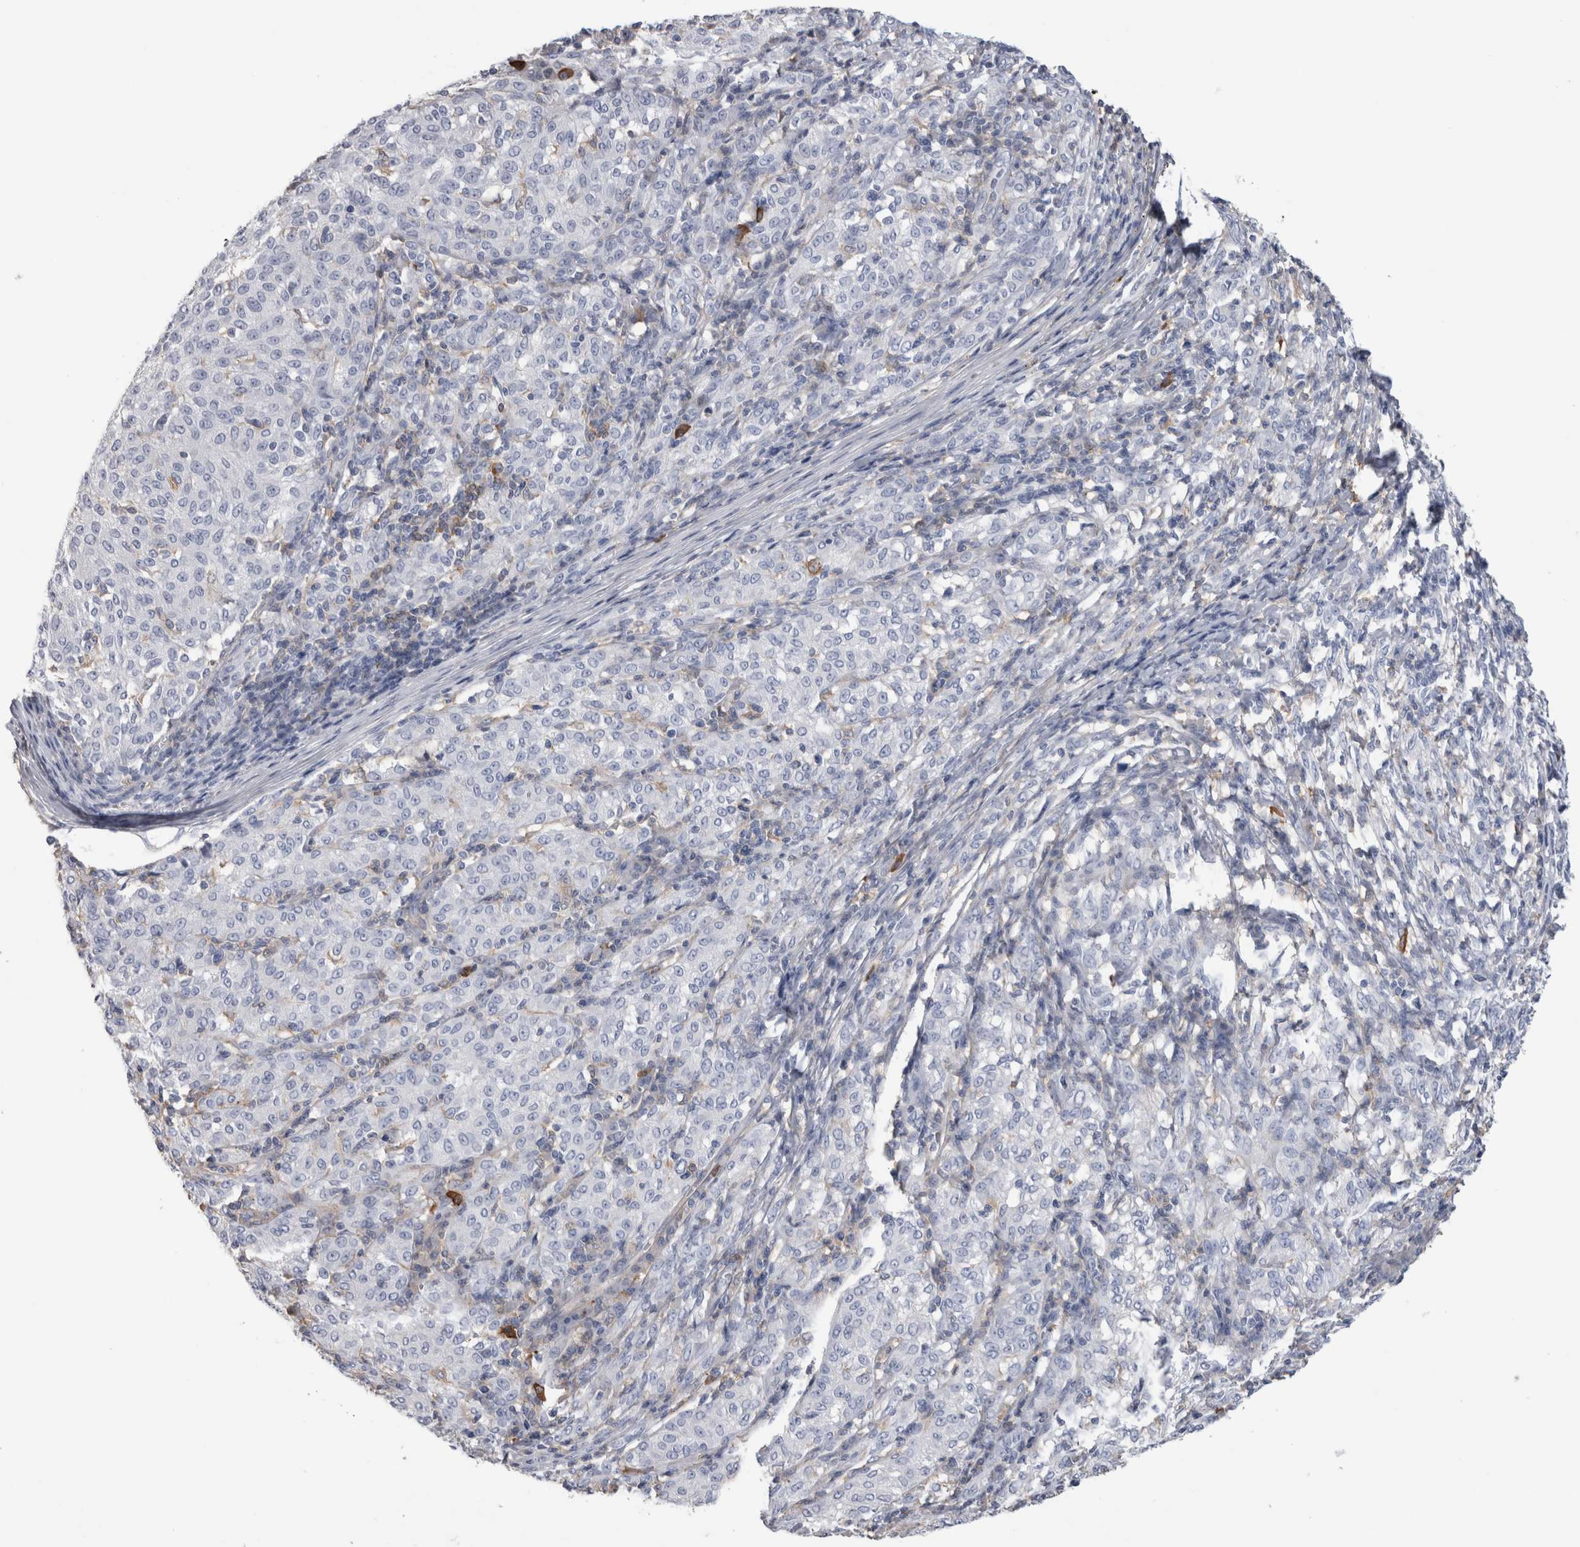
{"staining": {"intensity": "negative", "quantity": "none", "location": "none"}, "tissue": "melanoma", "cell_type": "Tumor cells", "image_type": "cancer", "snomed": [{"axis": "morphology", "description": "Malignant melanoma, NOS"}, {"axis": "topography", "description": "Skin"}], "caption": "Immunohistochemistry of malignant melanoma shows no staining in tumor cells.", "gene": "SCRN1", "patient": {"sex": "female", "age": 72}}